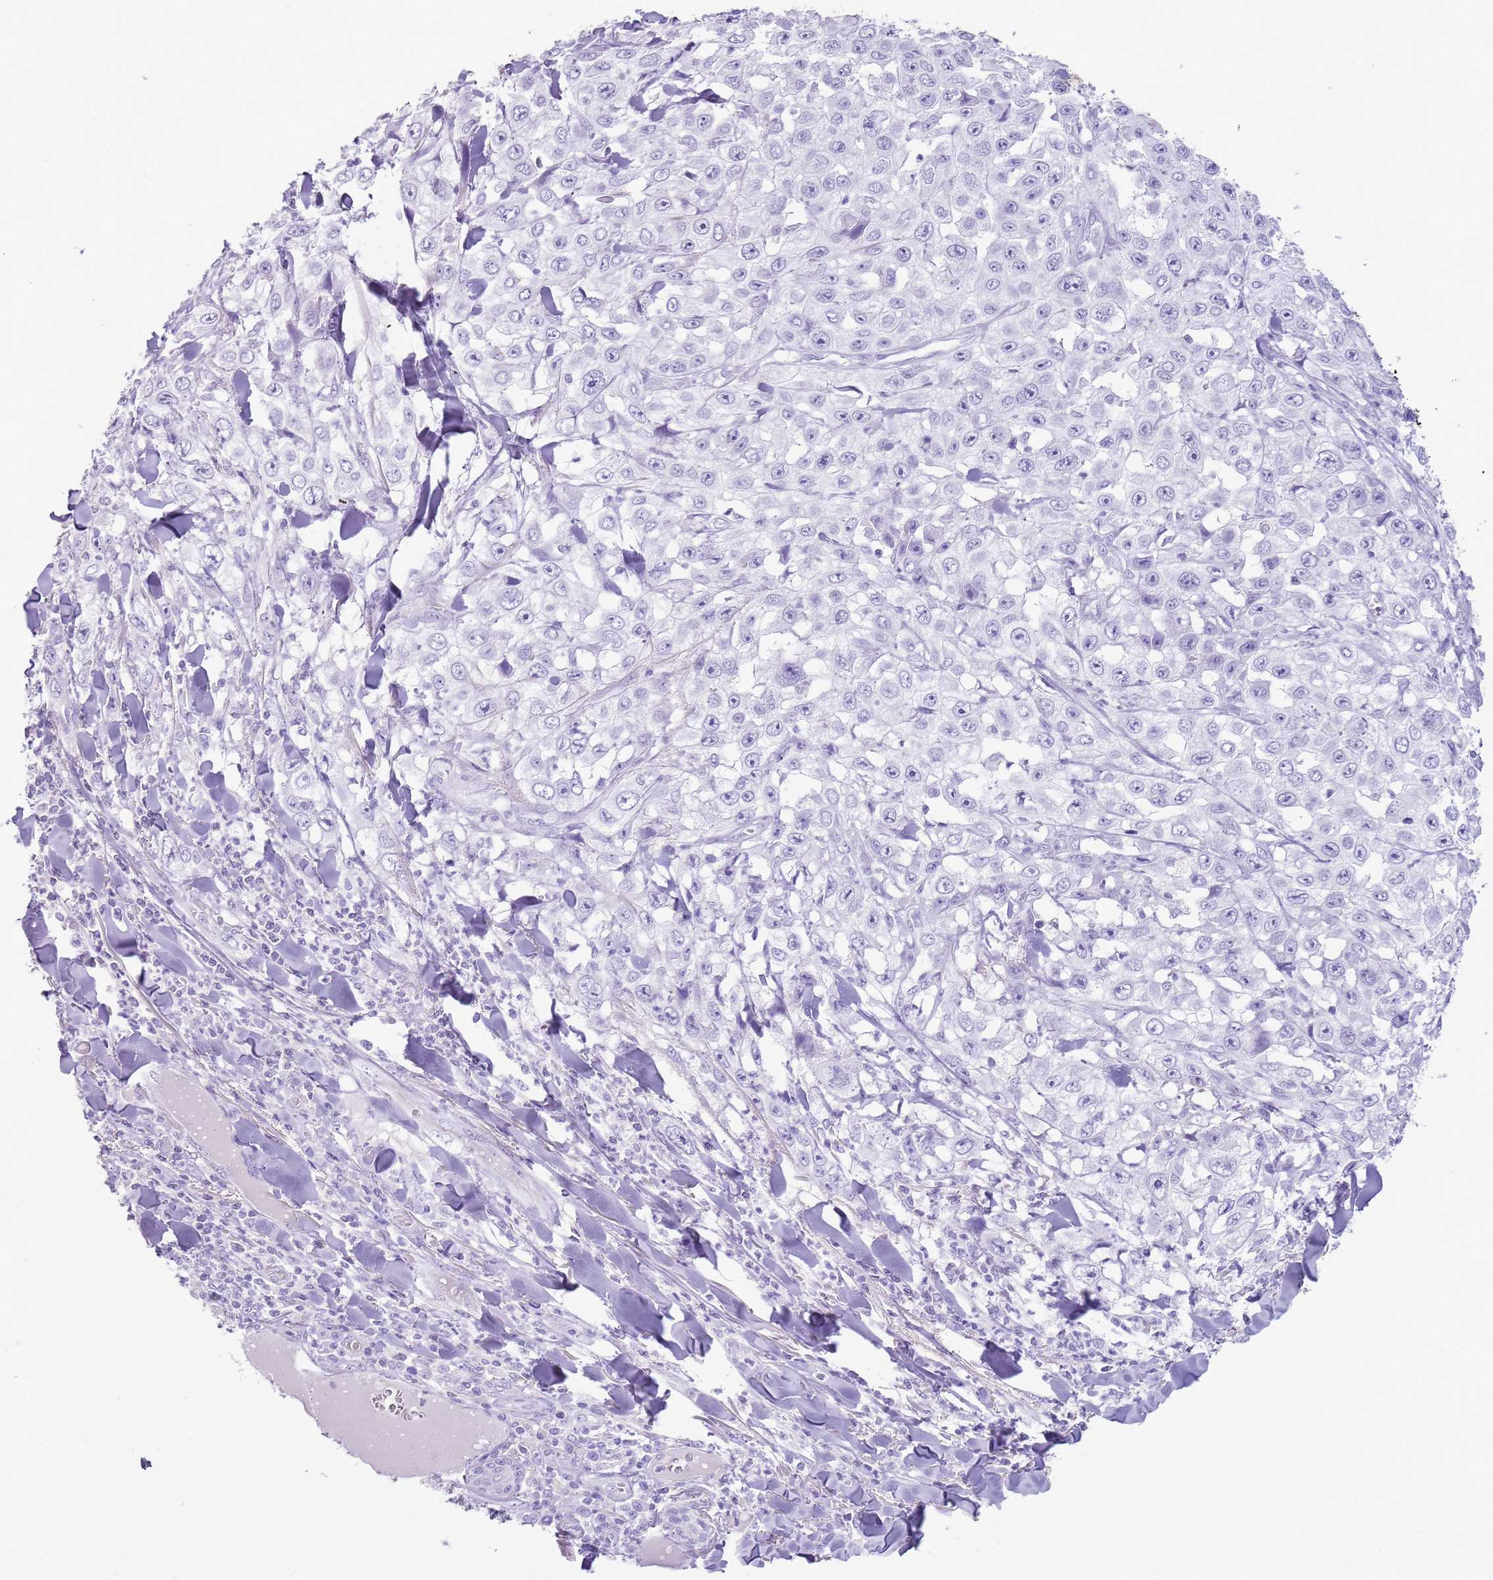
{"staining": {"intensity": "negative", "quantity": "none", "location": "none"}, "tissue": "skin cancer", "cell_type": "Tumor cells", "image_type": "cancer", "snomed": [{"axis": "morphology", "description": "Squamous cell carcinoma, NOS"}, {"axis": "topography", "description": "Skin"}], "caption": "This is an immunohistochemistry (IHC) photomicrograph of skin cancer (squamous cell carcinoma). There is no positivity in tumor cells.", "gene": "NBPF3", "patient": {"sex": "male", "age": 82}}